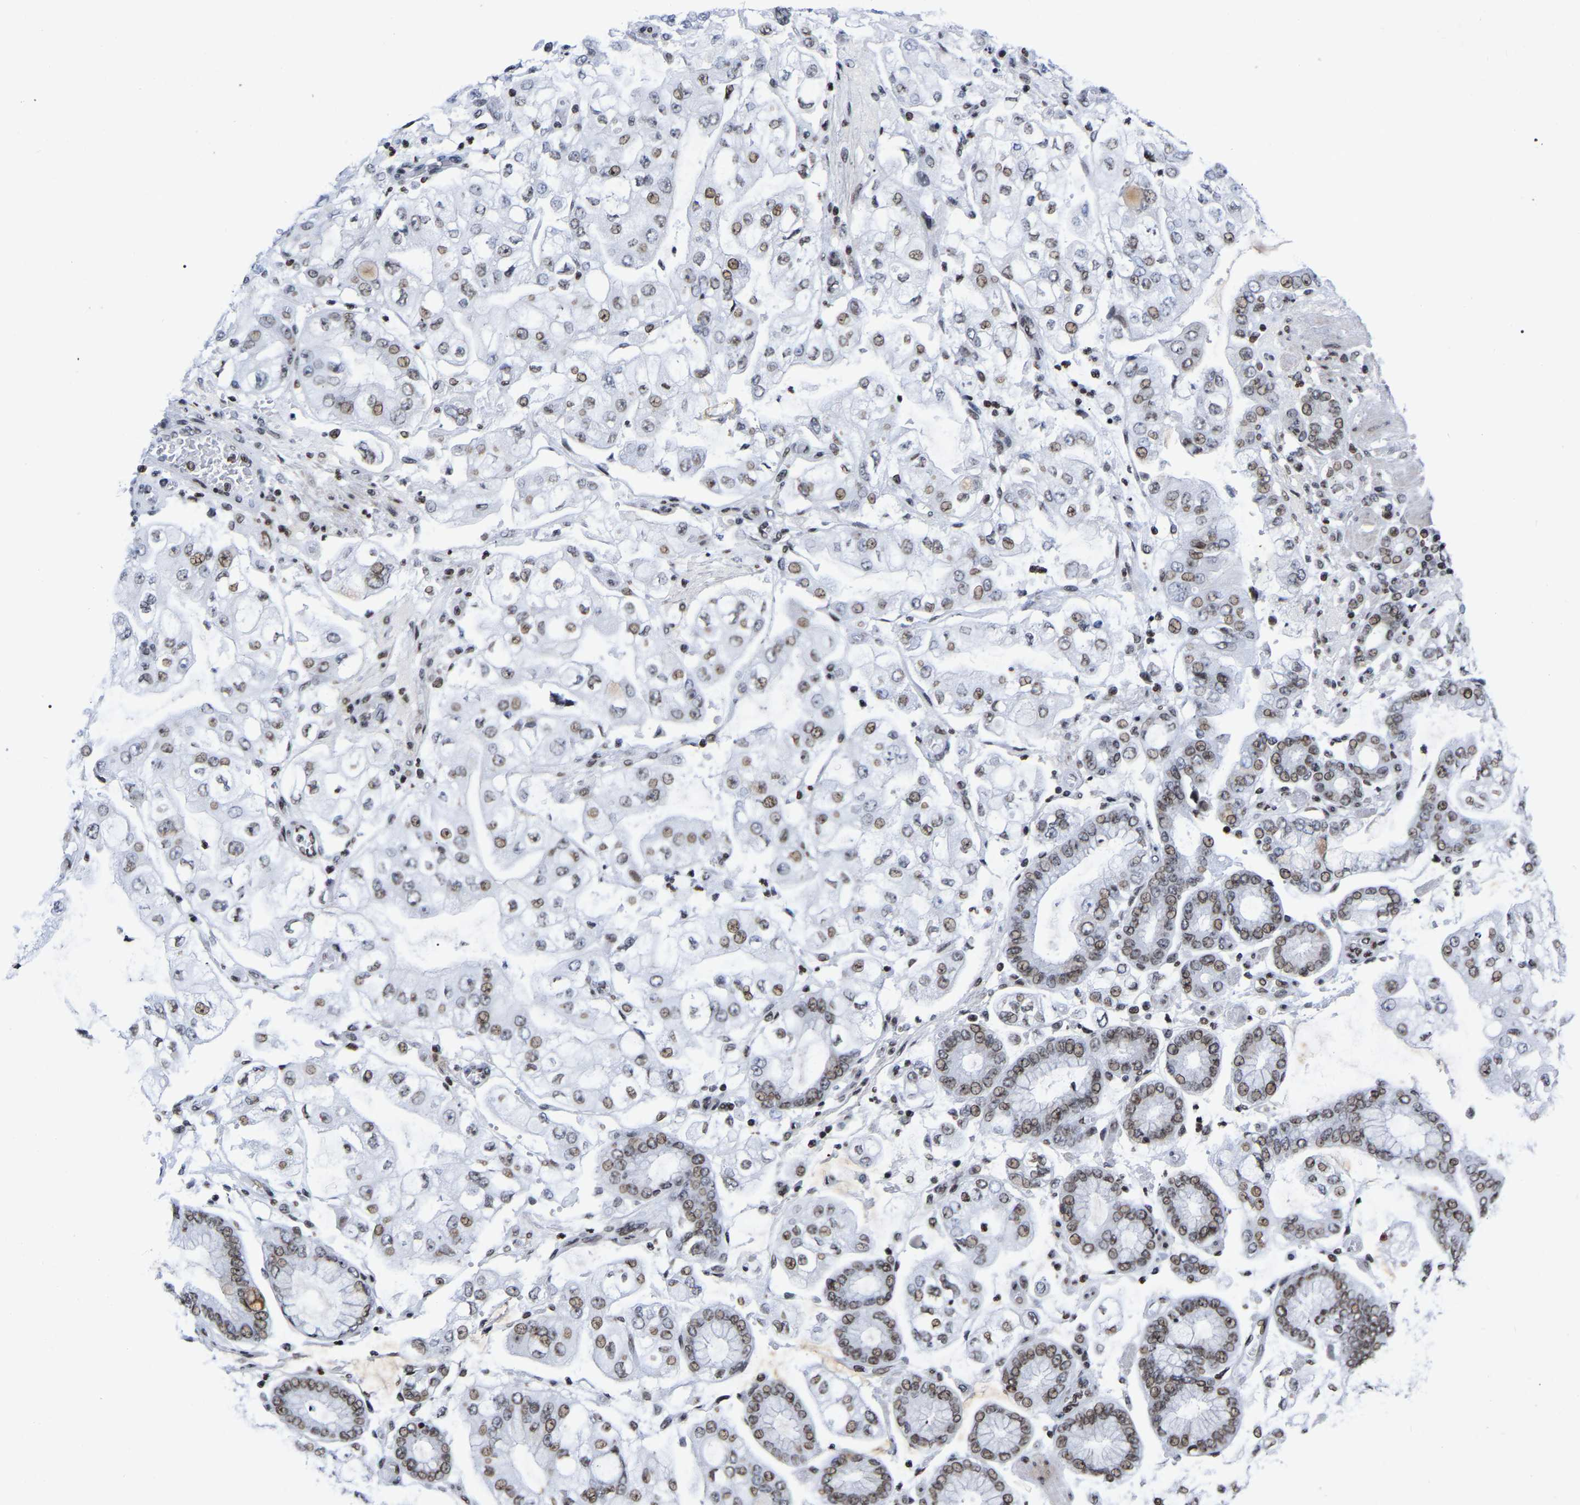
{"staining": {"intensity": "moderate", "quantity": ">75%", "location": "nuclear"}, "tissue": "stomach cancer", "cell_type": "Tumor cells", "image_type": "cancer", "snomed": [{"axis": "morphology", "description": "Adenocarcinoma, NOS"}, {"axis": "topography", "description": "Stomach"}], "caption": "This is an image of immunohistochemistry (IHC) staining of adenocarcinoma (stomach), which shows moderate positivity in the nuclear of tumor cells.", "gene": "PRCC", "patient": {"sex": "male", "age": 76}}